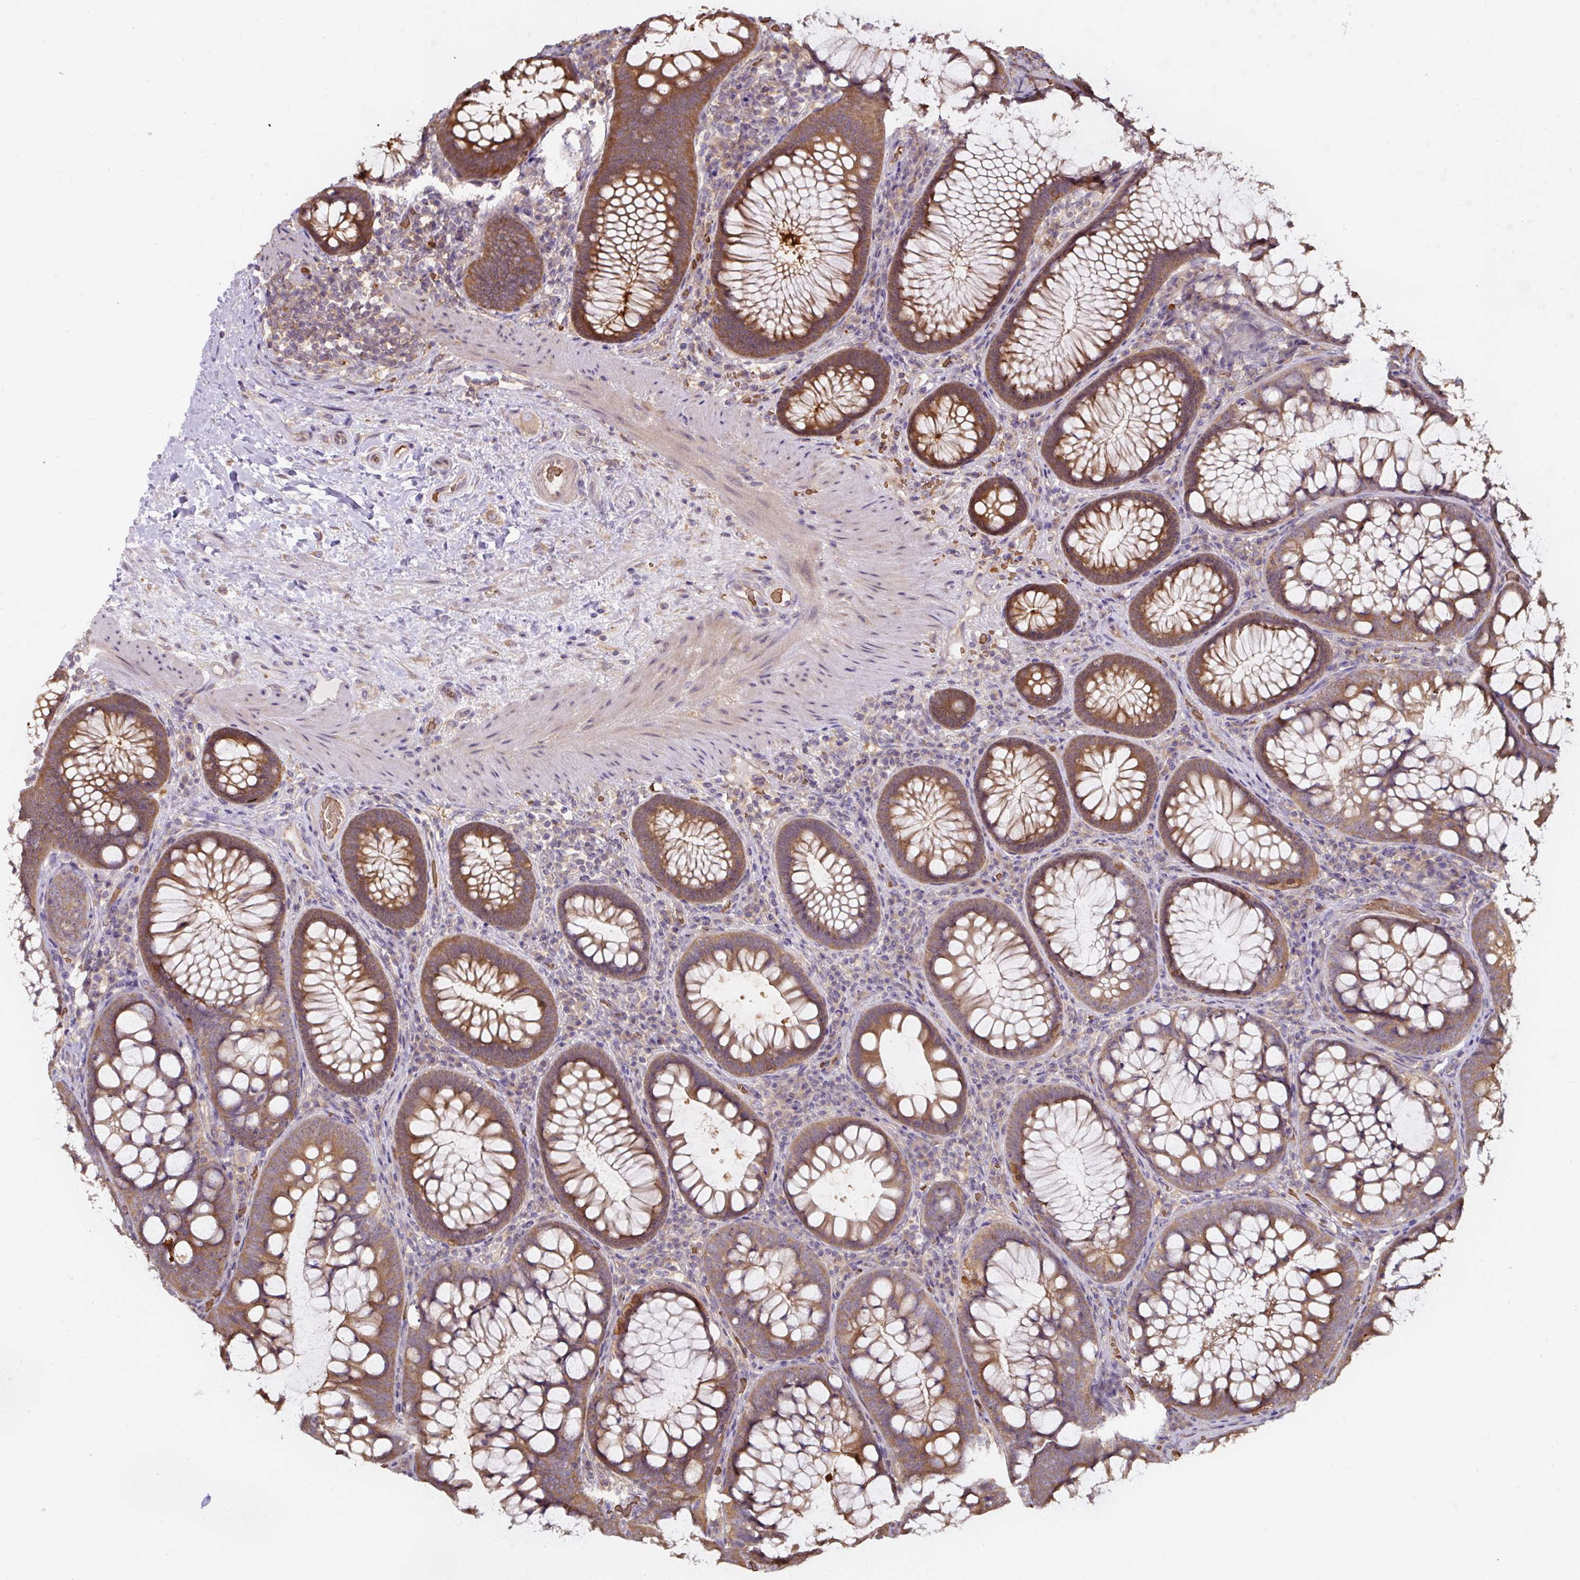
{"staining": {"intensity": "moderate", "quantity": ">75%", "location": "cytoplasmic/membranous"}, "tissue": "colon", "cell_type": "Endothelial cells", "image_type": "normal", "snomed": [{"axis": "morphology", "description": "Normal tissue, NOS"}, {"axis": "morphology", "description": "Adenoma, NOS"}, {"axis": "topography", "description": "Soft tissue"}, {"axis": "topography", "description": "Colon"}], "caption": "A high-resolution photomicrograph shows IHC staining of benign colon, which reveals moderate cytoplasmic/membranous positivity in about >75% of endothelial cells. (brown staining indicates protein expression, while blue staining denotes nuclei).", "gene": "ST13", "patient": {"sex": "male", "age": 47}}